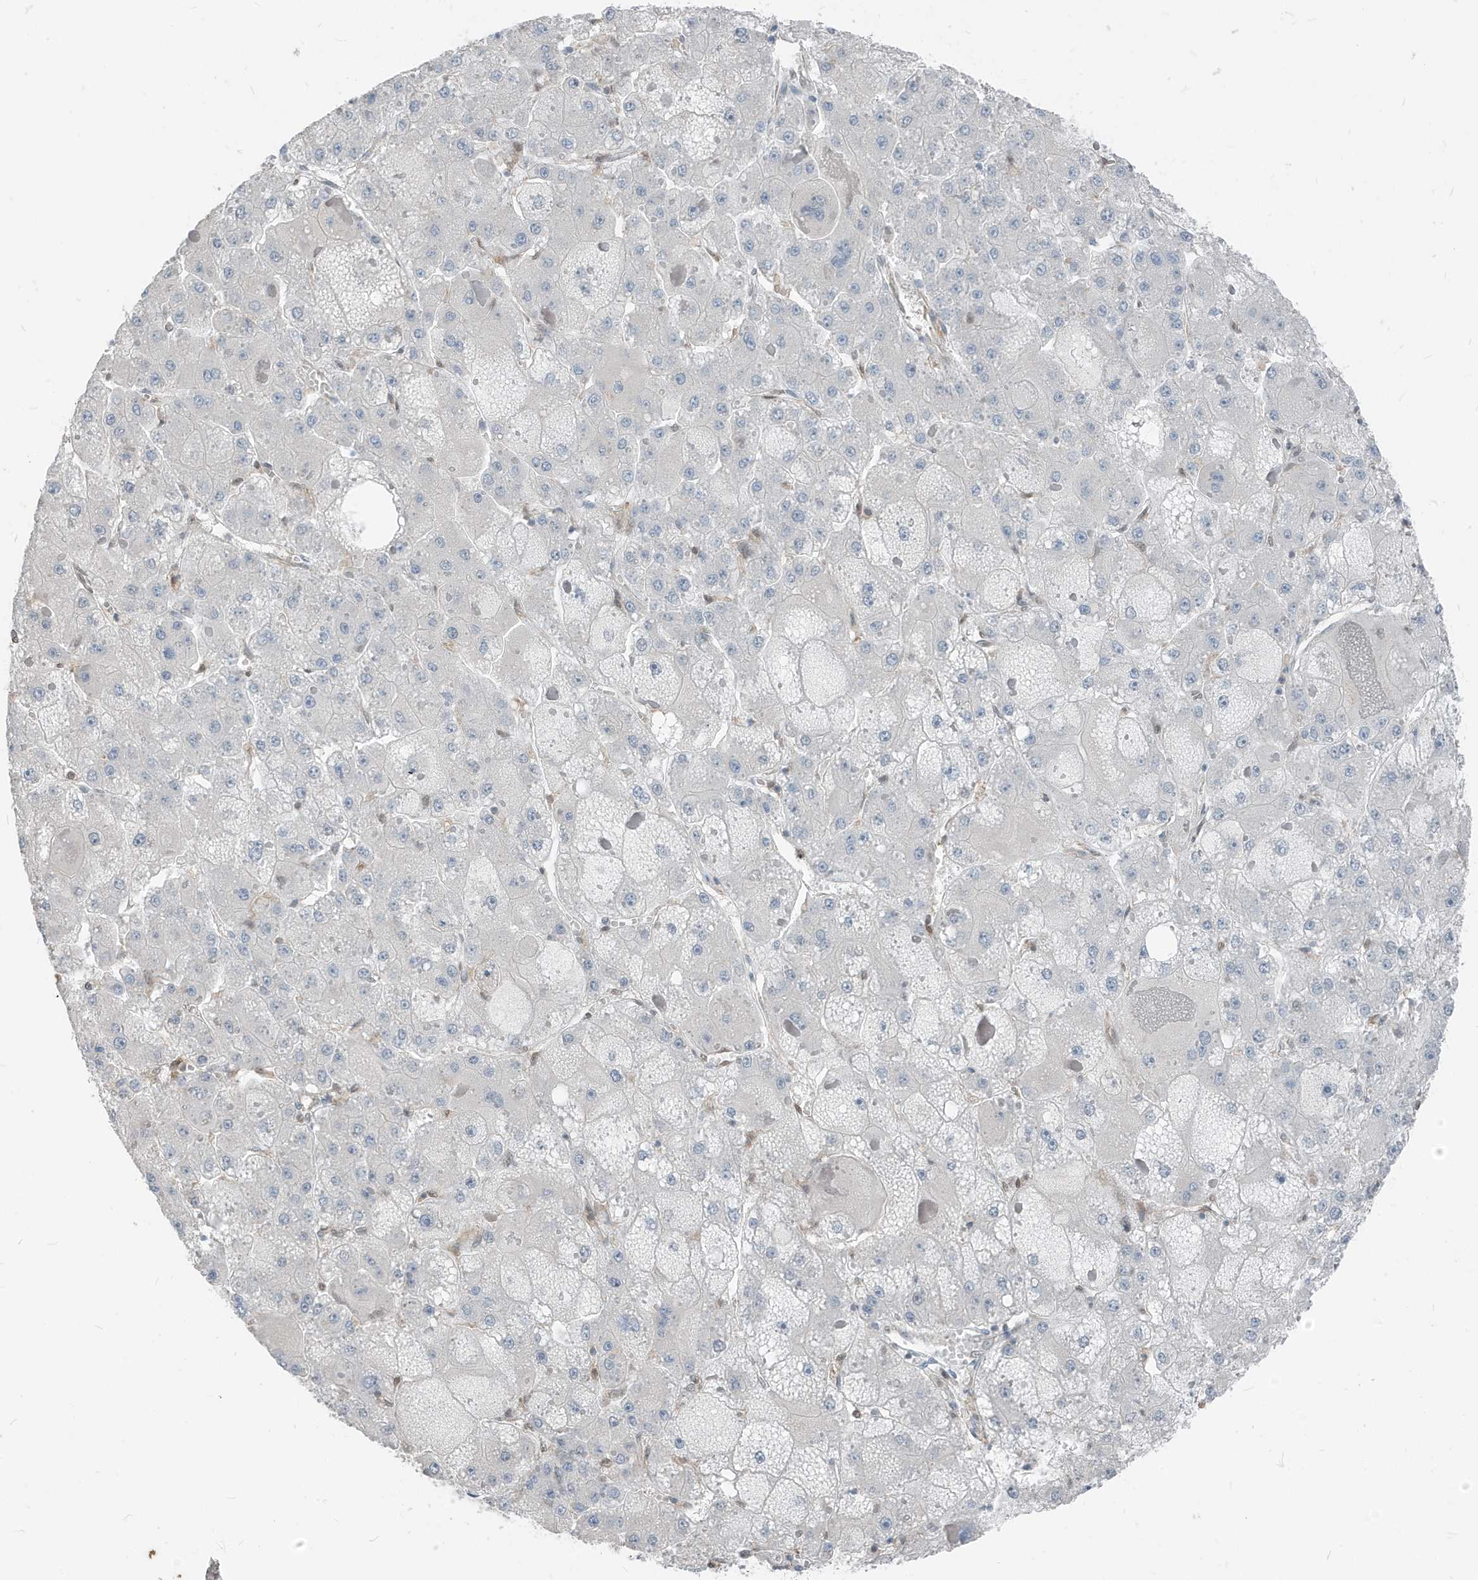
{"staining": {"intensity": "negative", "quantity": "none", "location": "none"}, "tissue": "liver cancer", "cell_type": "Tumor cells", "image_type": "cancer", "snomed": [{"axis": "morphology", "description": "Carcinoma, Hepatocellular, NOS"}, {"axis": "topography", "description": "Liver"}], "caption": "Histopathology image shows no protein expression in tumor cells of hepatocellular carcinoma (liver) tissue.", "gene": "NCOA7", "patient": {"sex": "female", "age": 73}}